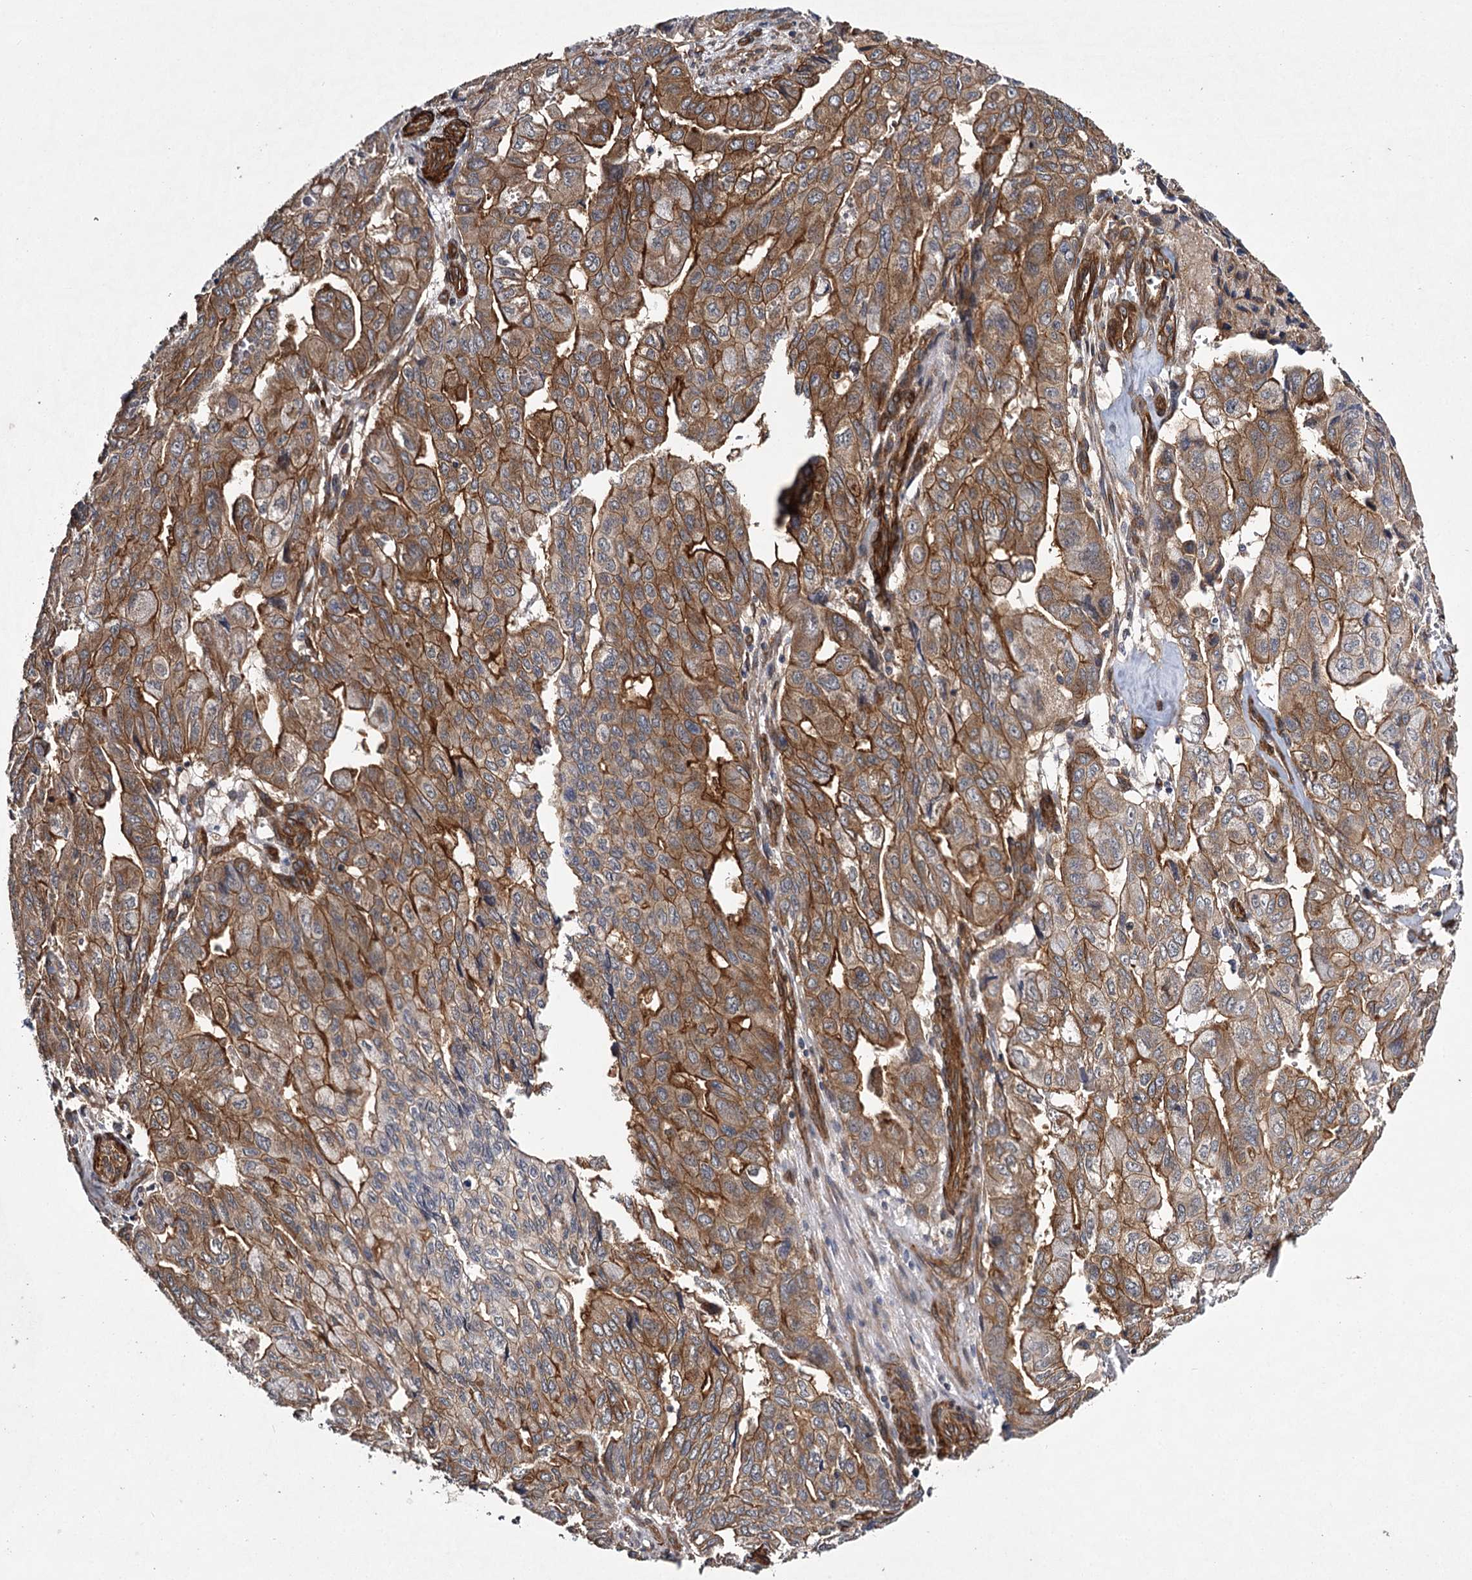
{"staining": {"intensity": "strong", "quantity": "25%-75%", "location": "cytoplasmic/membranous"}, "tissue": "pancreatic cancer", "cell_type": "Tumor cells", "image_type": "cancer", "snomed": [{"axis": "morphology", "description": "Adenocarcinoma, NOS"}, {"axis": "topography", "description": "Pancreas"}], "caption": "This is a photomicrograph of IHC staining of pancreatic cancer, which shows strong staining in the cytoplasmic/membranous of tumor cells.", "gene": "MYO1C", "patient": {"sex": "male", "age": 51}}